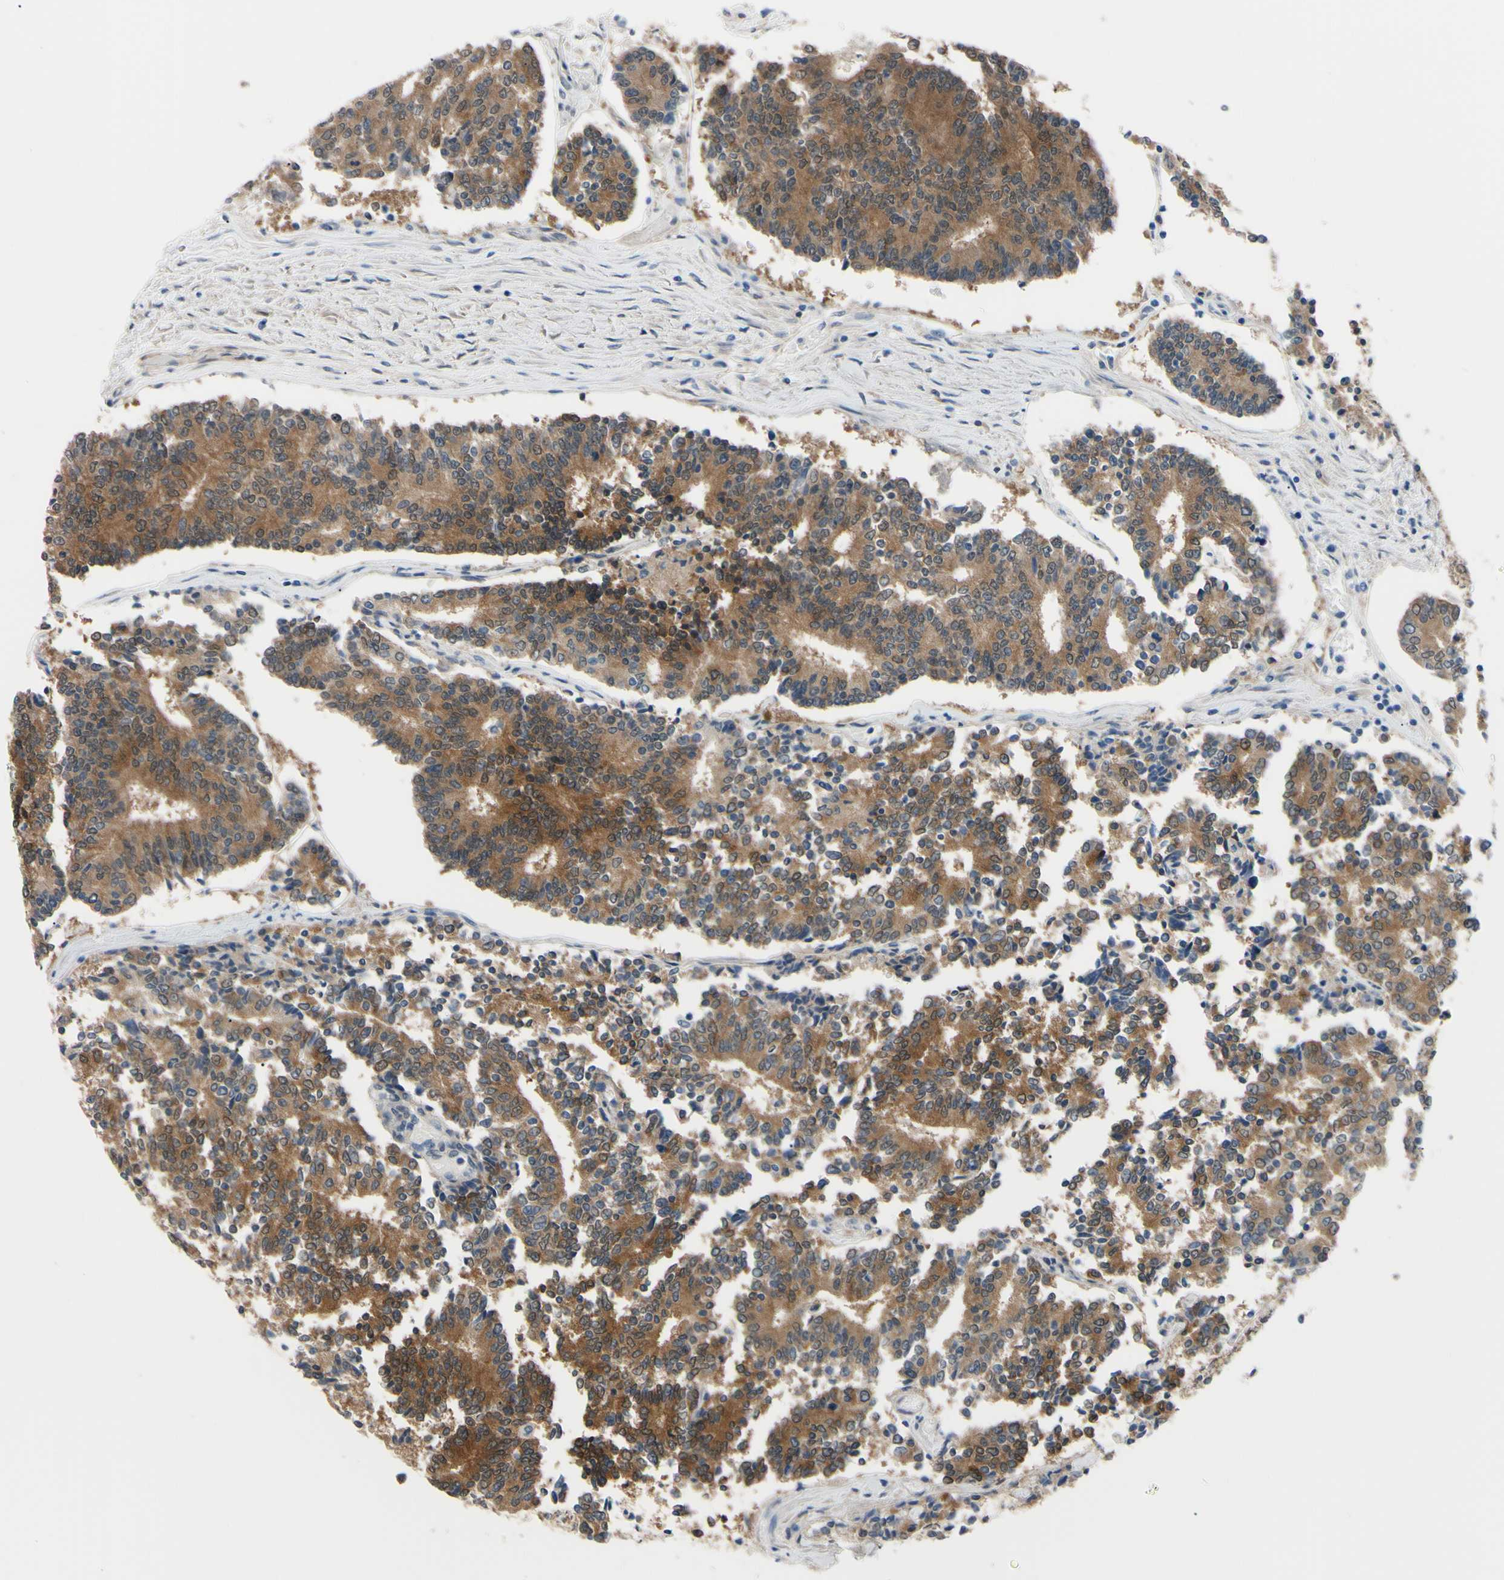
{"staining": {"intensity": "moderate", "quantity": ">75%", "location": "cytoplasmic/membranous"}, "tissue": "prostate cancer", "cell_type": "Tumor cells", "image_type": "cancer", "snomed": [{"axis": "morphology", "description": "Normal tissue, NOS"}, {"axis": "morphology", "description": "Adenocarcinoma, High grade"}, {"axis": "topography", "description": "Prostate"}, {"axis": "topography", "description": "Seminal veicle"}], "caption": "There is medium levels of moderate cytoplasmic/membranous expression in tumor cells of prostate adenocarcinoma (high-grade), as demonstrated by immunohistochemical staining (brown color).", "gene": "NOL3", "patient": {"sex": "male", "age": 55}}